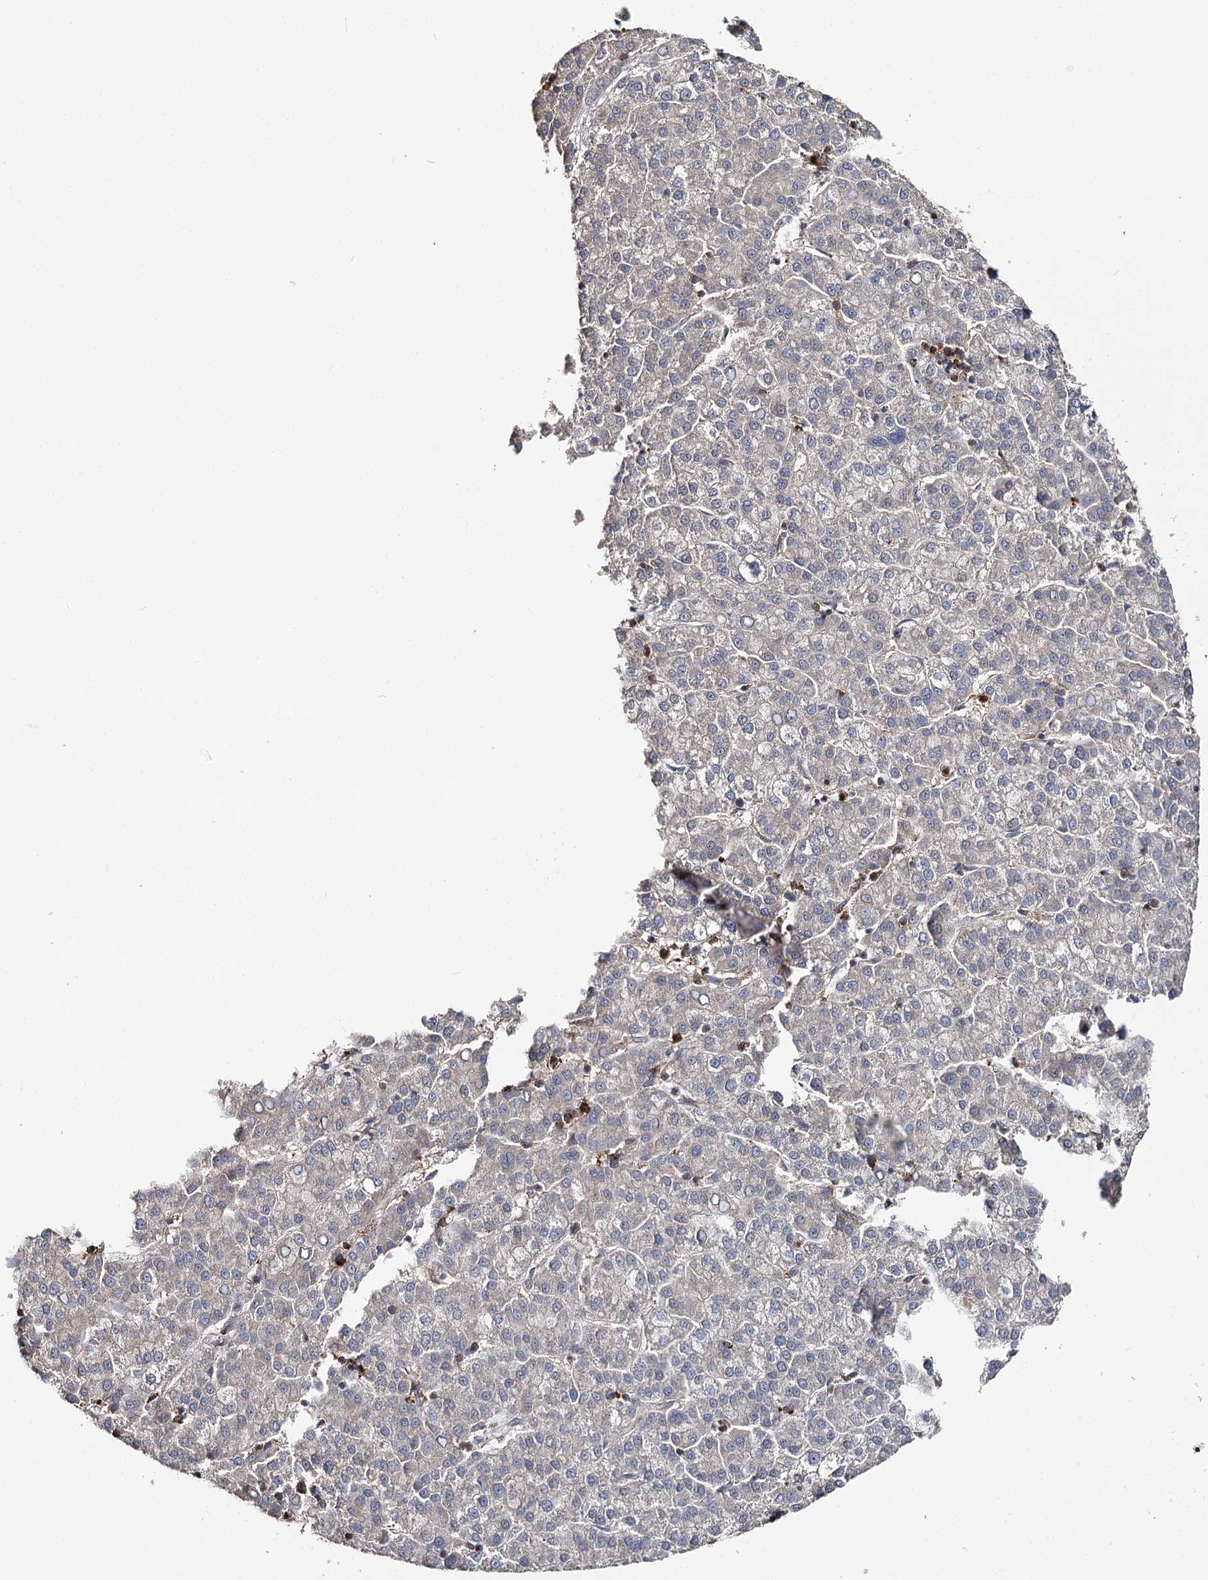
{"staining": {"intensity": "negative", "quantity": "none", "location": "none"}, "tissue": "liver cancer", "cell_type": "Tumor cells", "image_type": "cancer", "snomed": [{"axis": "morphology", "description": "Carcinoma, Hepatocellular, NOS"}, {"axis": "topography", "description": "Liver"}], "caption": "Photomicrograph shows no significant protein expression in tumor cells of hepatocellular carcinoma (liver).", "gene": "SEC24B", "patient": {"sex": "female", "age": 58}}